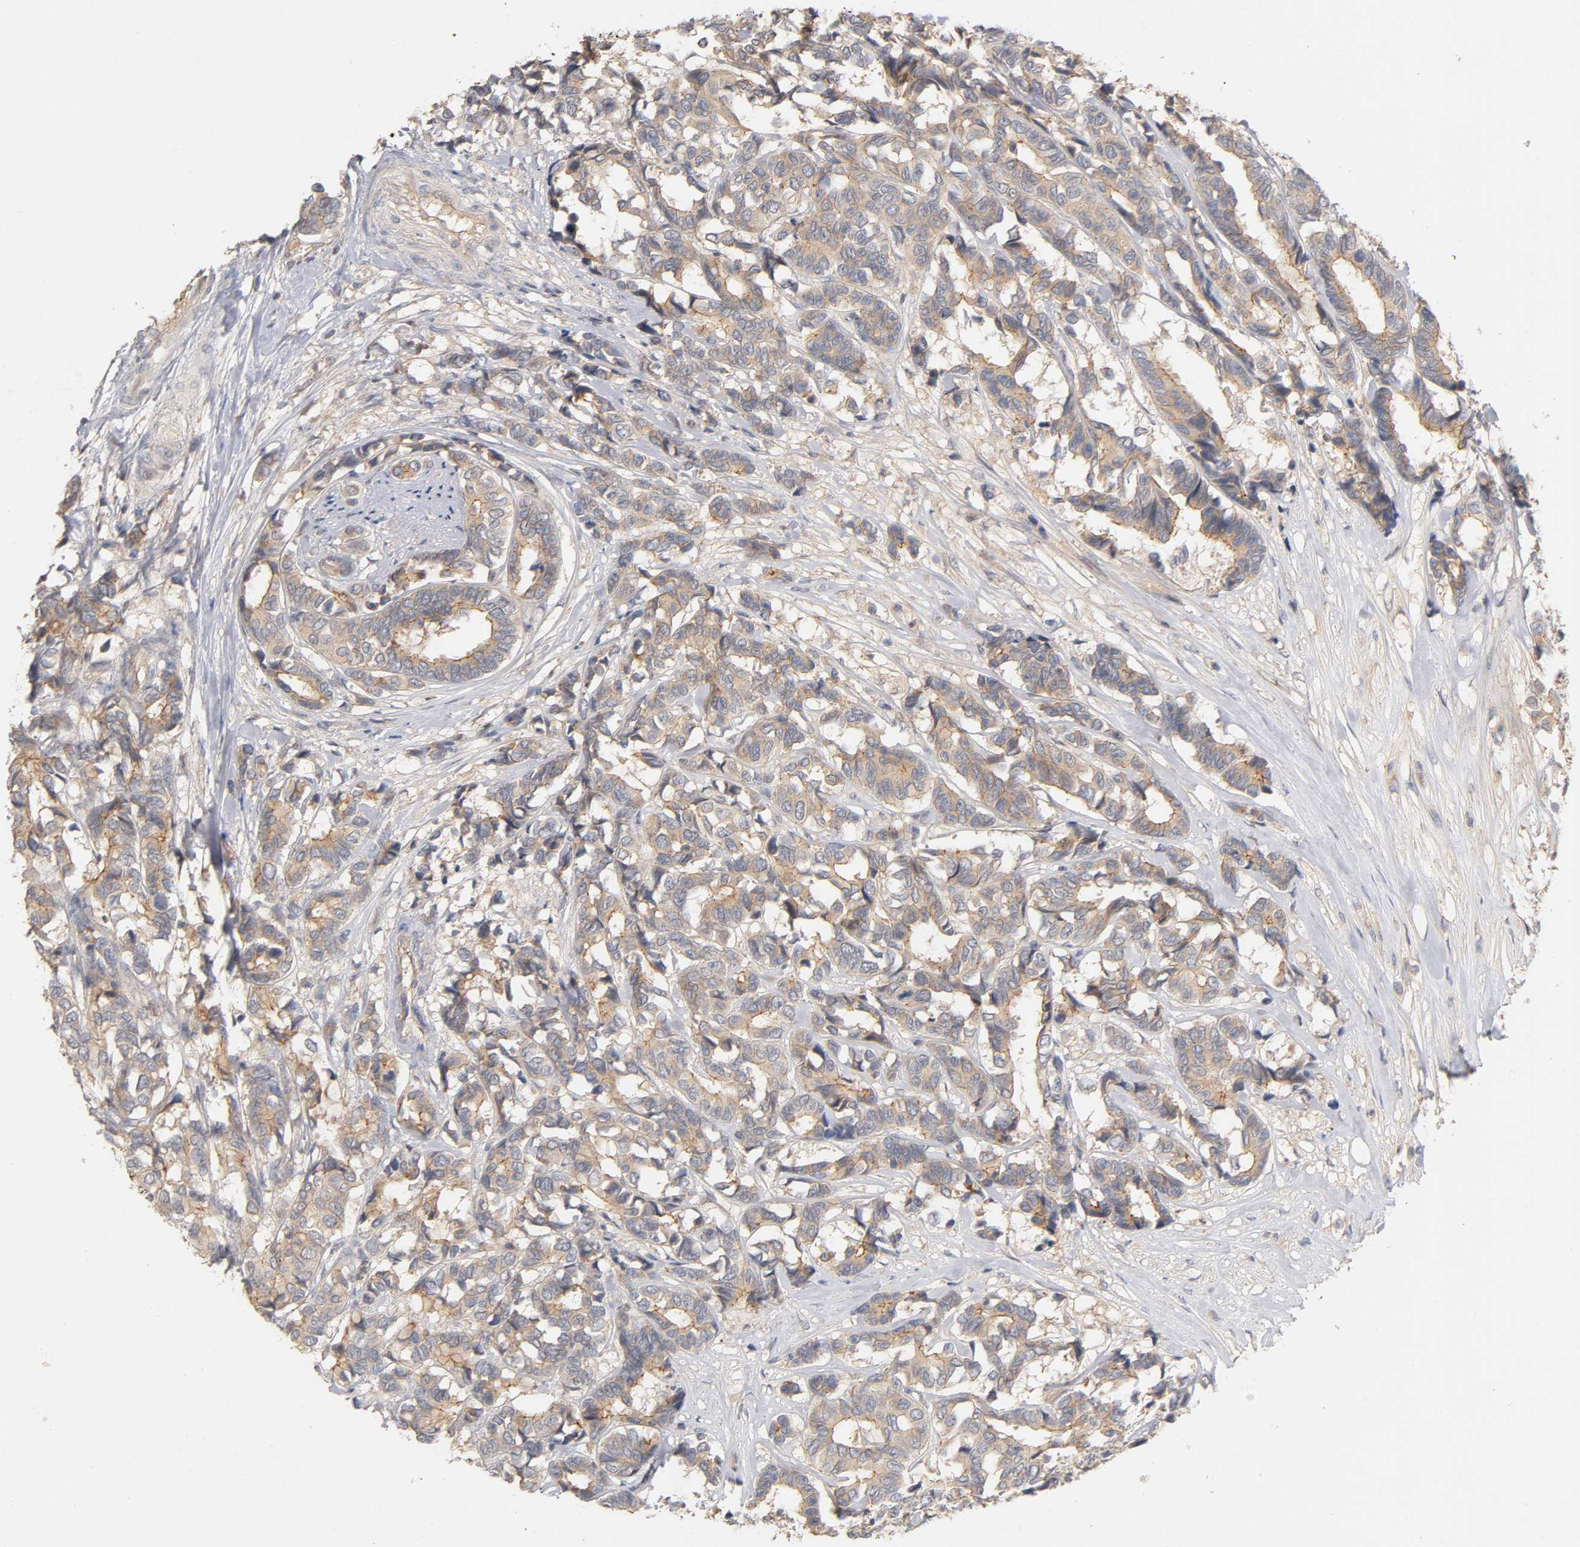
{"staining": {"intensity": "moderate", "quantity": ">75%", "location": "cytoplasmic/membranous"}, "tissue": "breast cancer", "cell_type": "Tumor cells", "image_type": "cancer", "snomed": [{"axis": "morphology", "description": "Duct carcinoma"}, {"axis": "topography", "description": "Breast"}], "caption": "Brown immunohistochemical staining in human breast cancer demonstrates moderate cytoplasmic/membranous staining in approximately >75% of tumor cells.", "gene": "PDZD11", "patient": {"sex": "female", "age": 87}}